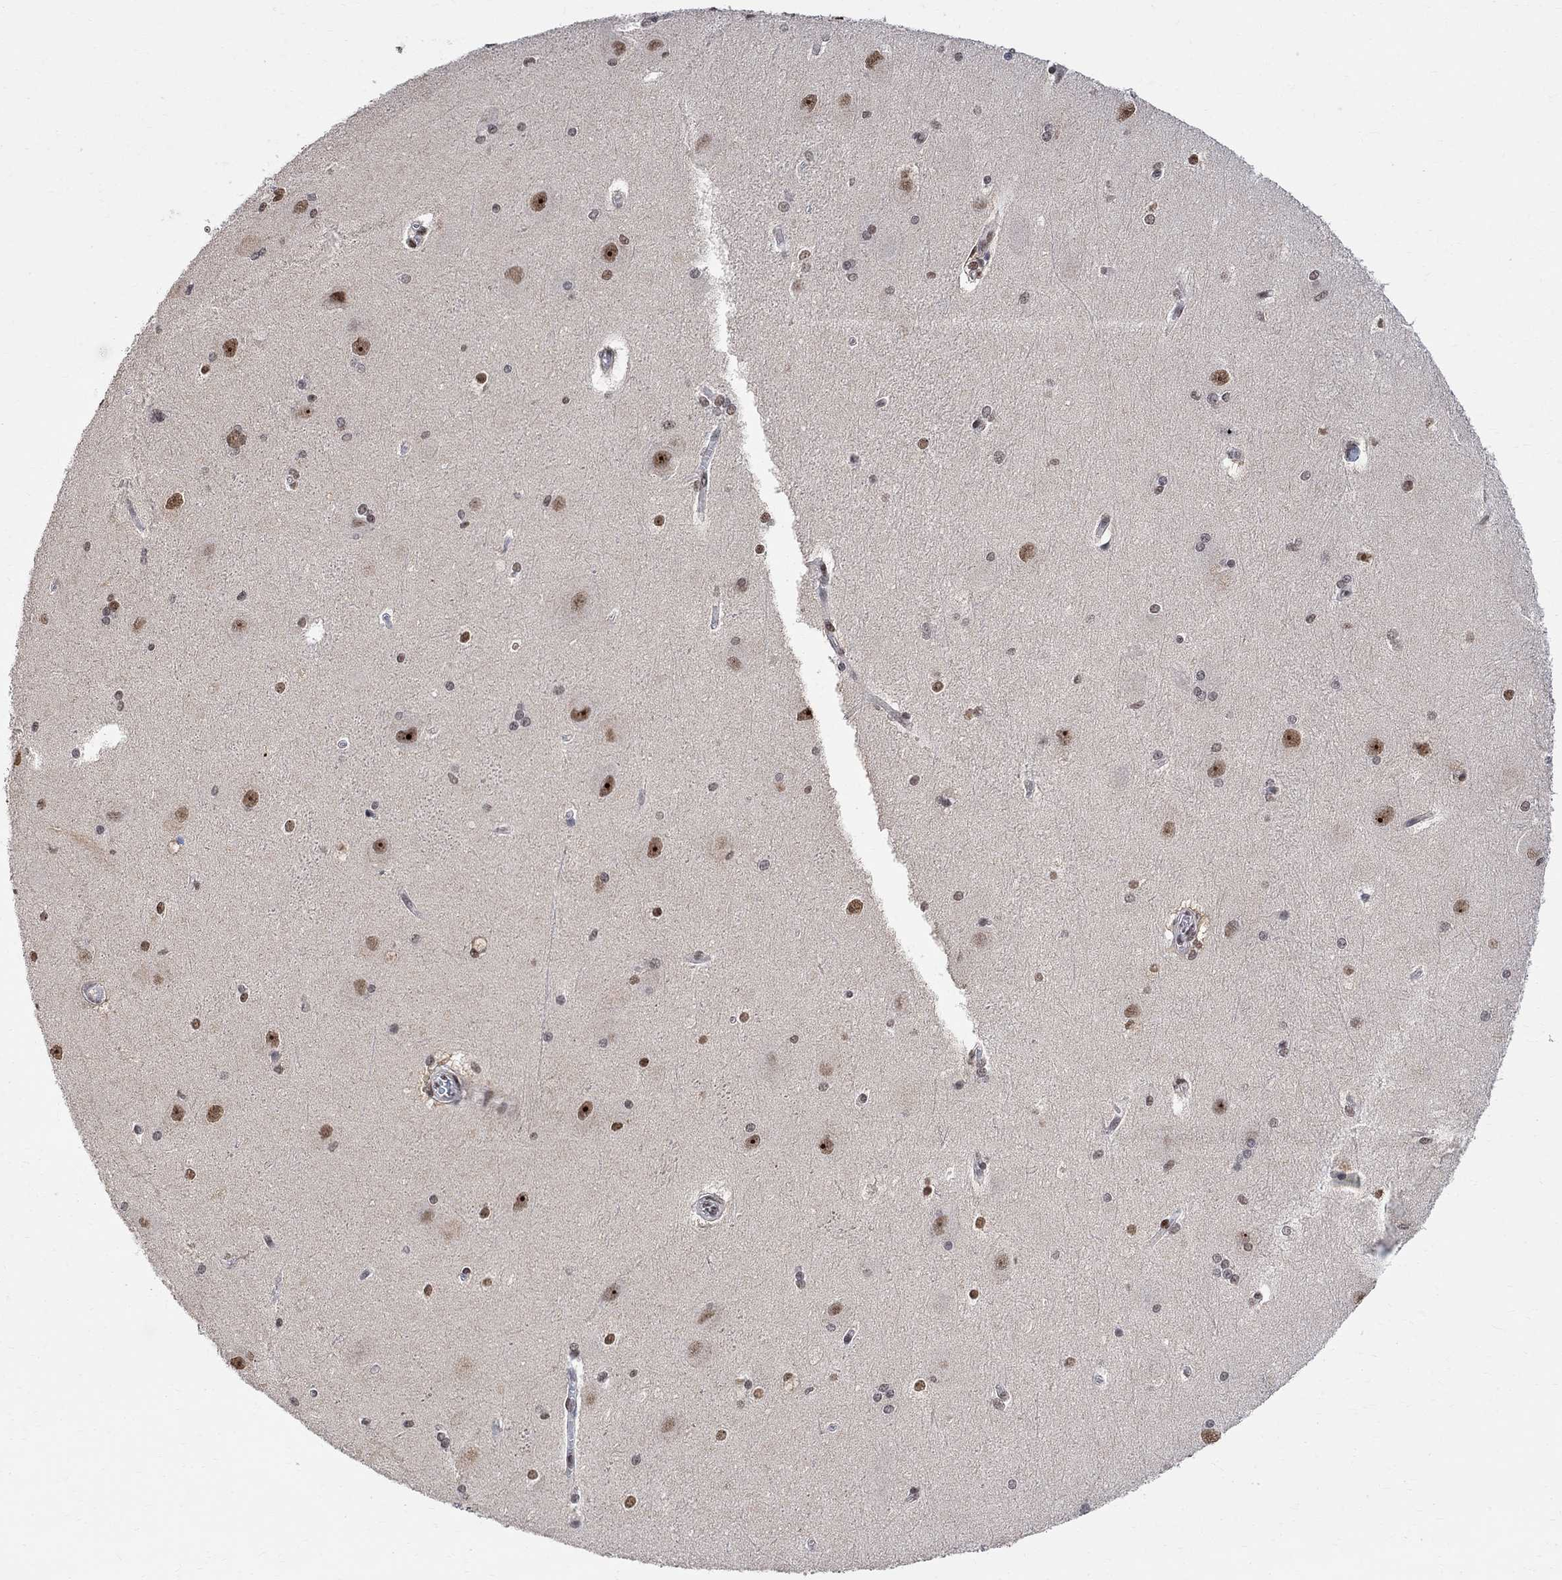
{"staining": {"intensity": "negative", "quantity": "none", "location": "none"}, "tissue": "hippocampus", "cell_type": "Glial cells", "image_type": "normal", "snomed": [{"axis": "morphology", "description": "Normal tissue, NOS"}, {"axis": "topography", "description": "Cerebral cortex"}, {"axis": "topography", "description": "Hippocampus"}], "caption": "Immunohistochemistry (IHC) of benign human hippocampus shows no expression in glial cells.", "gene": "E4F1", "patient": {"sex": "female", "age": 19}}